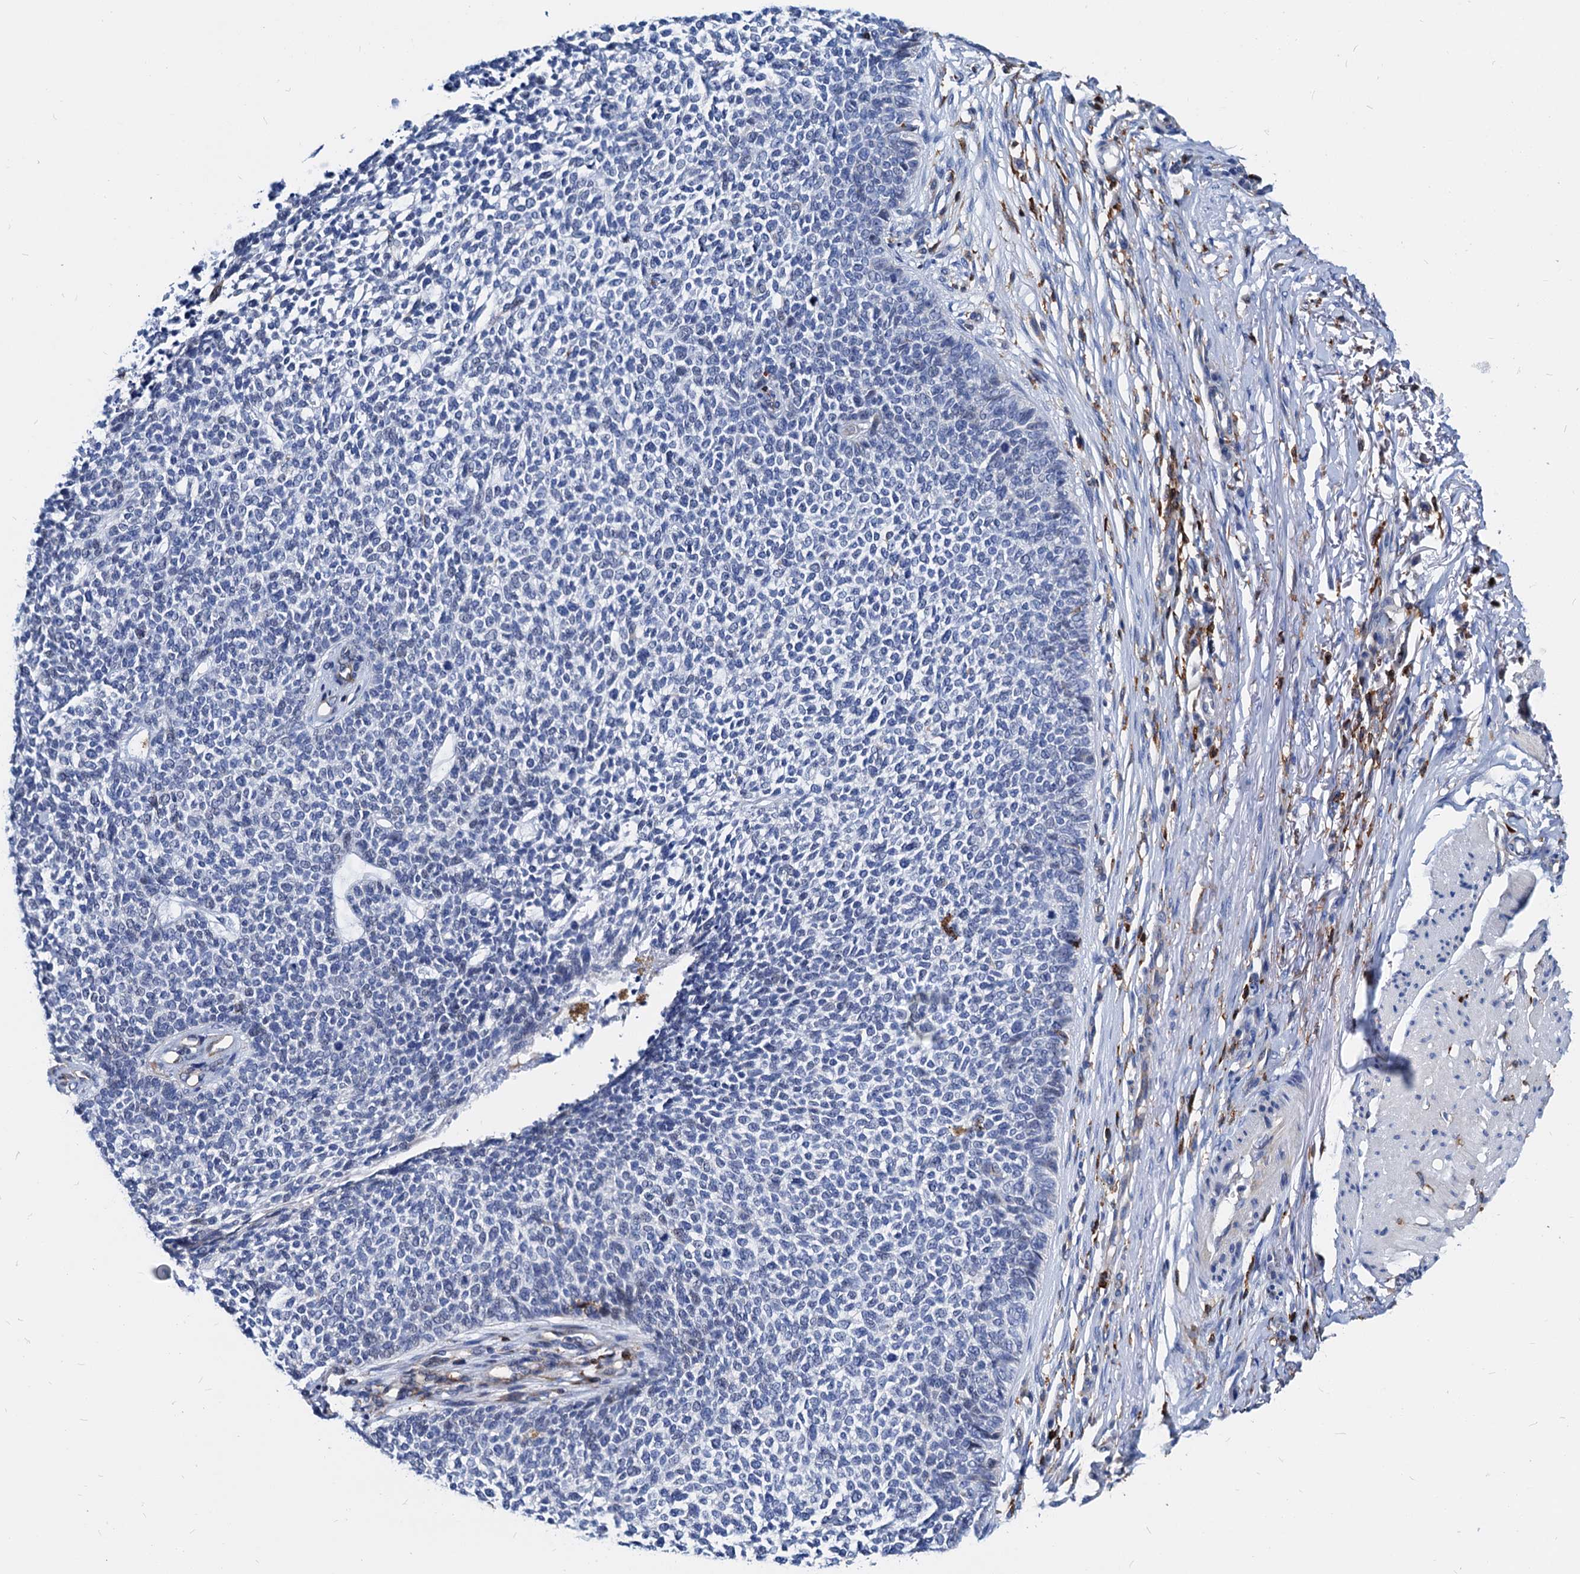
{"staining": {"intensity": "negative", "quantity": "none", "location": "none"}, "tissue": "skin cancer", "cell_type": "Tumor cells", "image_type": "cancer", "snomed": [{"axis": "morphology", "description": "Basal cell carcinoma"}, {"axis": "topography", "description": "Skin"}], "caption": "Tumor cells show no significant protein staining in basal cell carcinoma (skin).", "gene": "LCP2", "patient": {"sex": "female", "age": 84}}